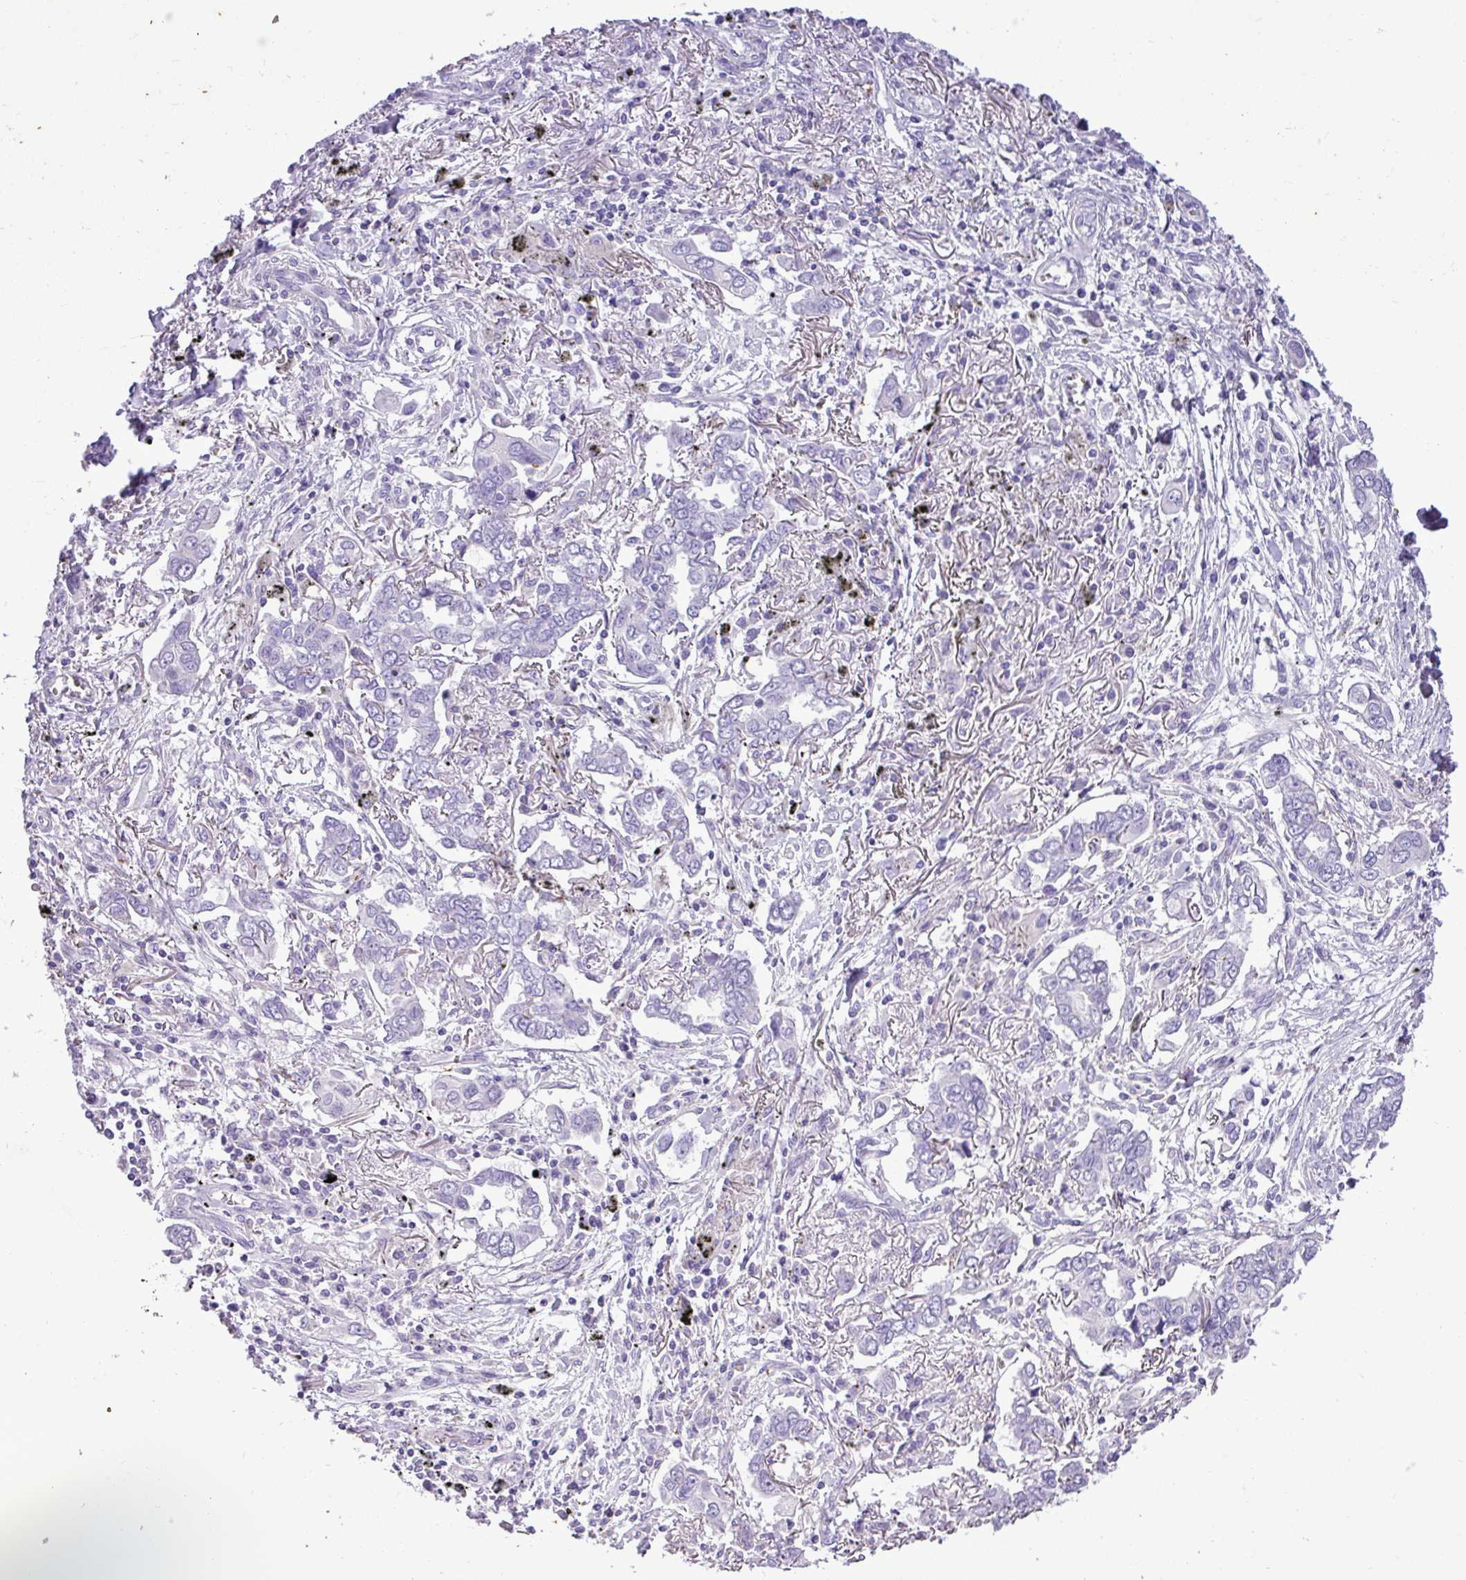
{"staining": {"intensity": "negative", "quantity": "none", "location": "none"}, "tissue": "lung cancer", "cell_type": "Tumor cells", "image_type": "cancer", "snomed": [{"axis": "morphology", "description": "Adenocarcinoma, NOS"}, {"axis": "topography", "description": "Lung"}], "caption": "Immunohistochemistry (IHC) photomicrograph of human adenocarcinoma (lung) stained for a protein (brown), which exhibits no positivity in tumor cells.", "gene": "ZNF334", "patient": {"sex": "male", "age": 76}}